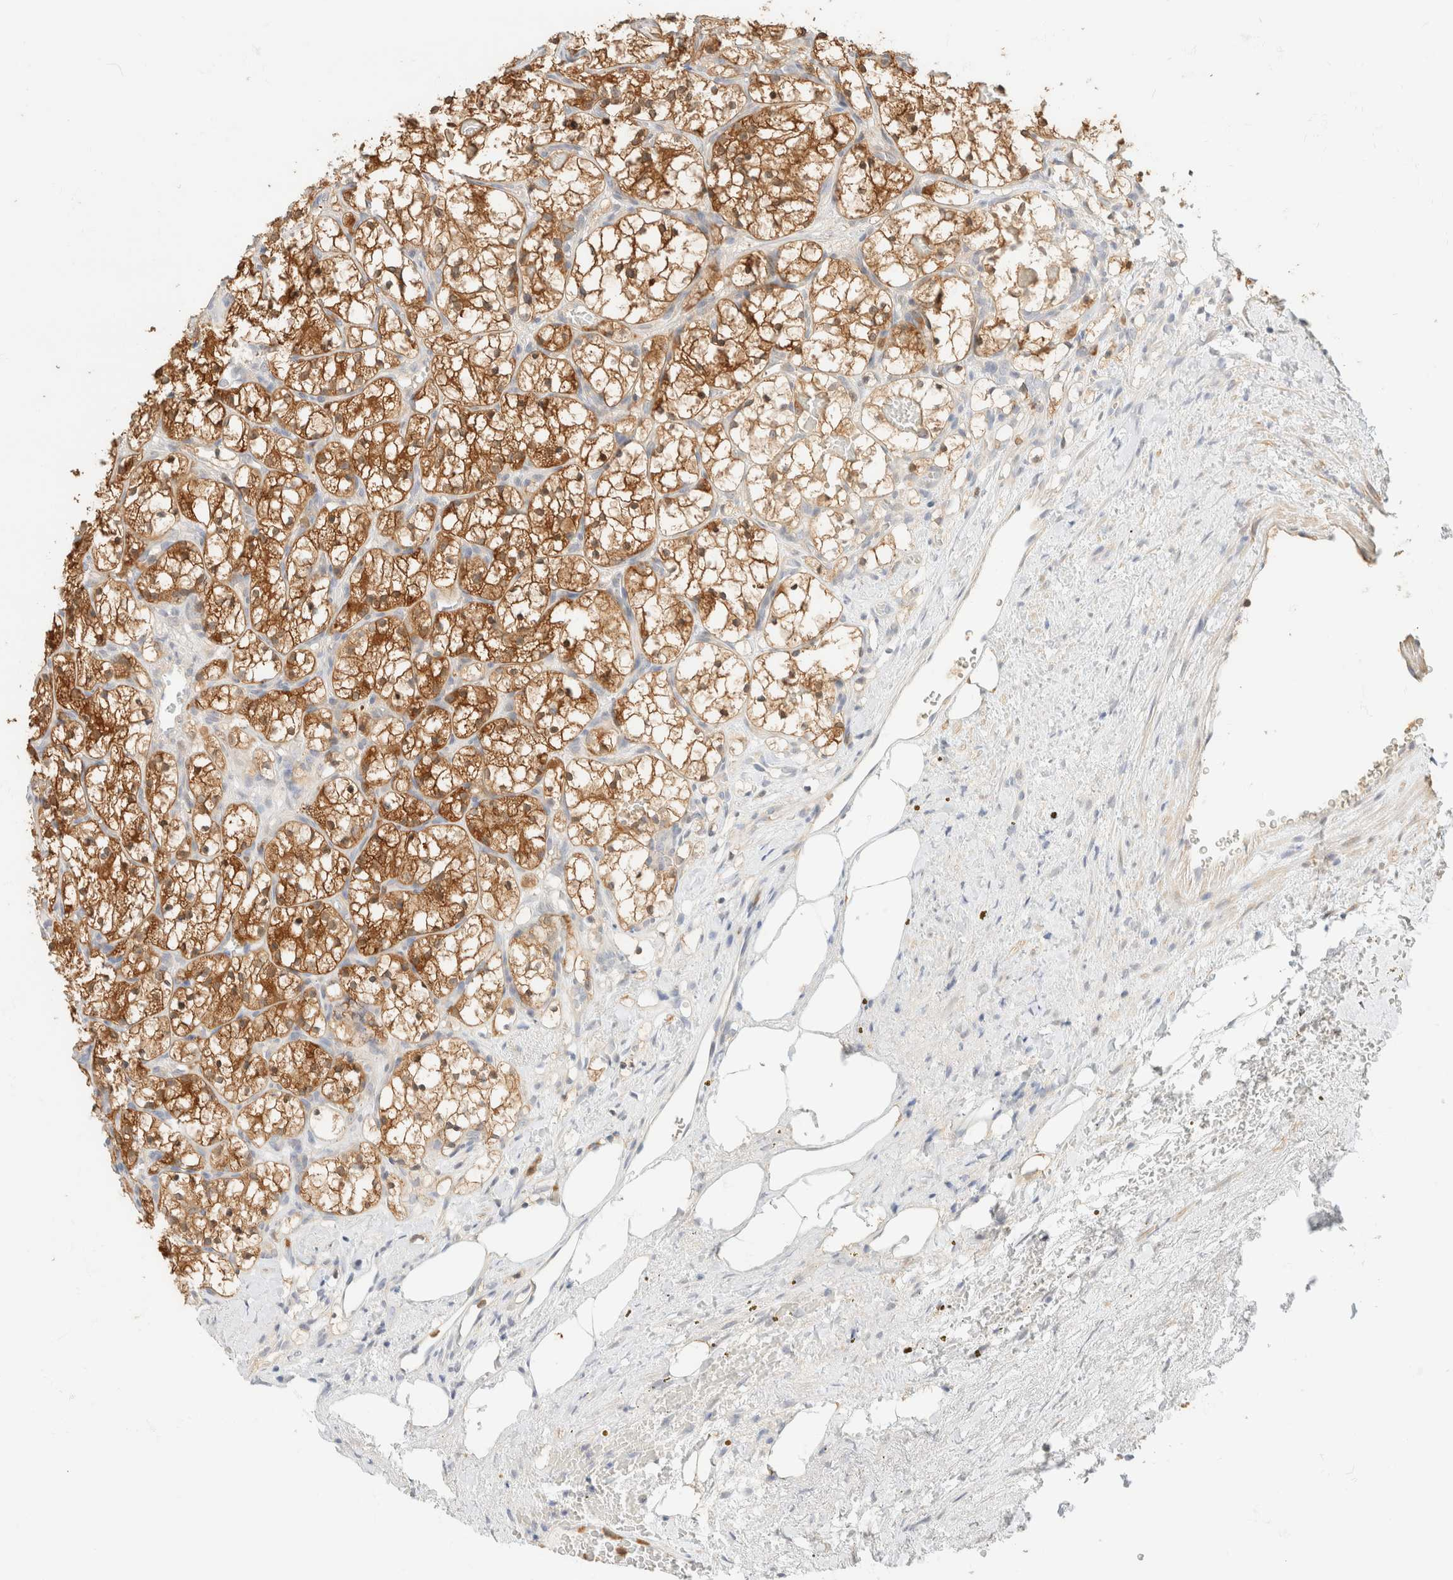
{"staining": {"intensity": "strong", "quantity": ">75%", "location": "cytoplasmic/membranous"}, "tissue": "renal cancer", "cell_type": "Tumor cells", "image_type": "cancer", "snomed": [{"axis": "morphology", "description": "Adenocarcinoma, NOS"}, {"axis": "topography", "description": "Kidney"}], "caption": "Immunohistochemical staining of renal cancer displays high levels of strong cytoplasmic/membranous protein positivity in about >75% of tumor cells.", "gene": "GPI", "patient": {"sex": "female", "age": 69}}